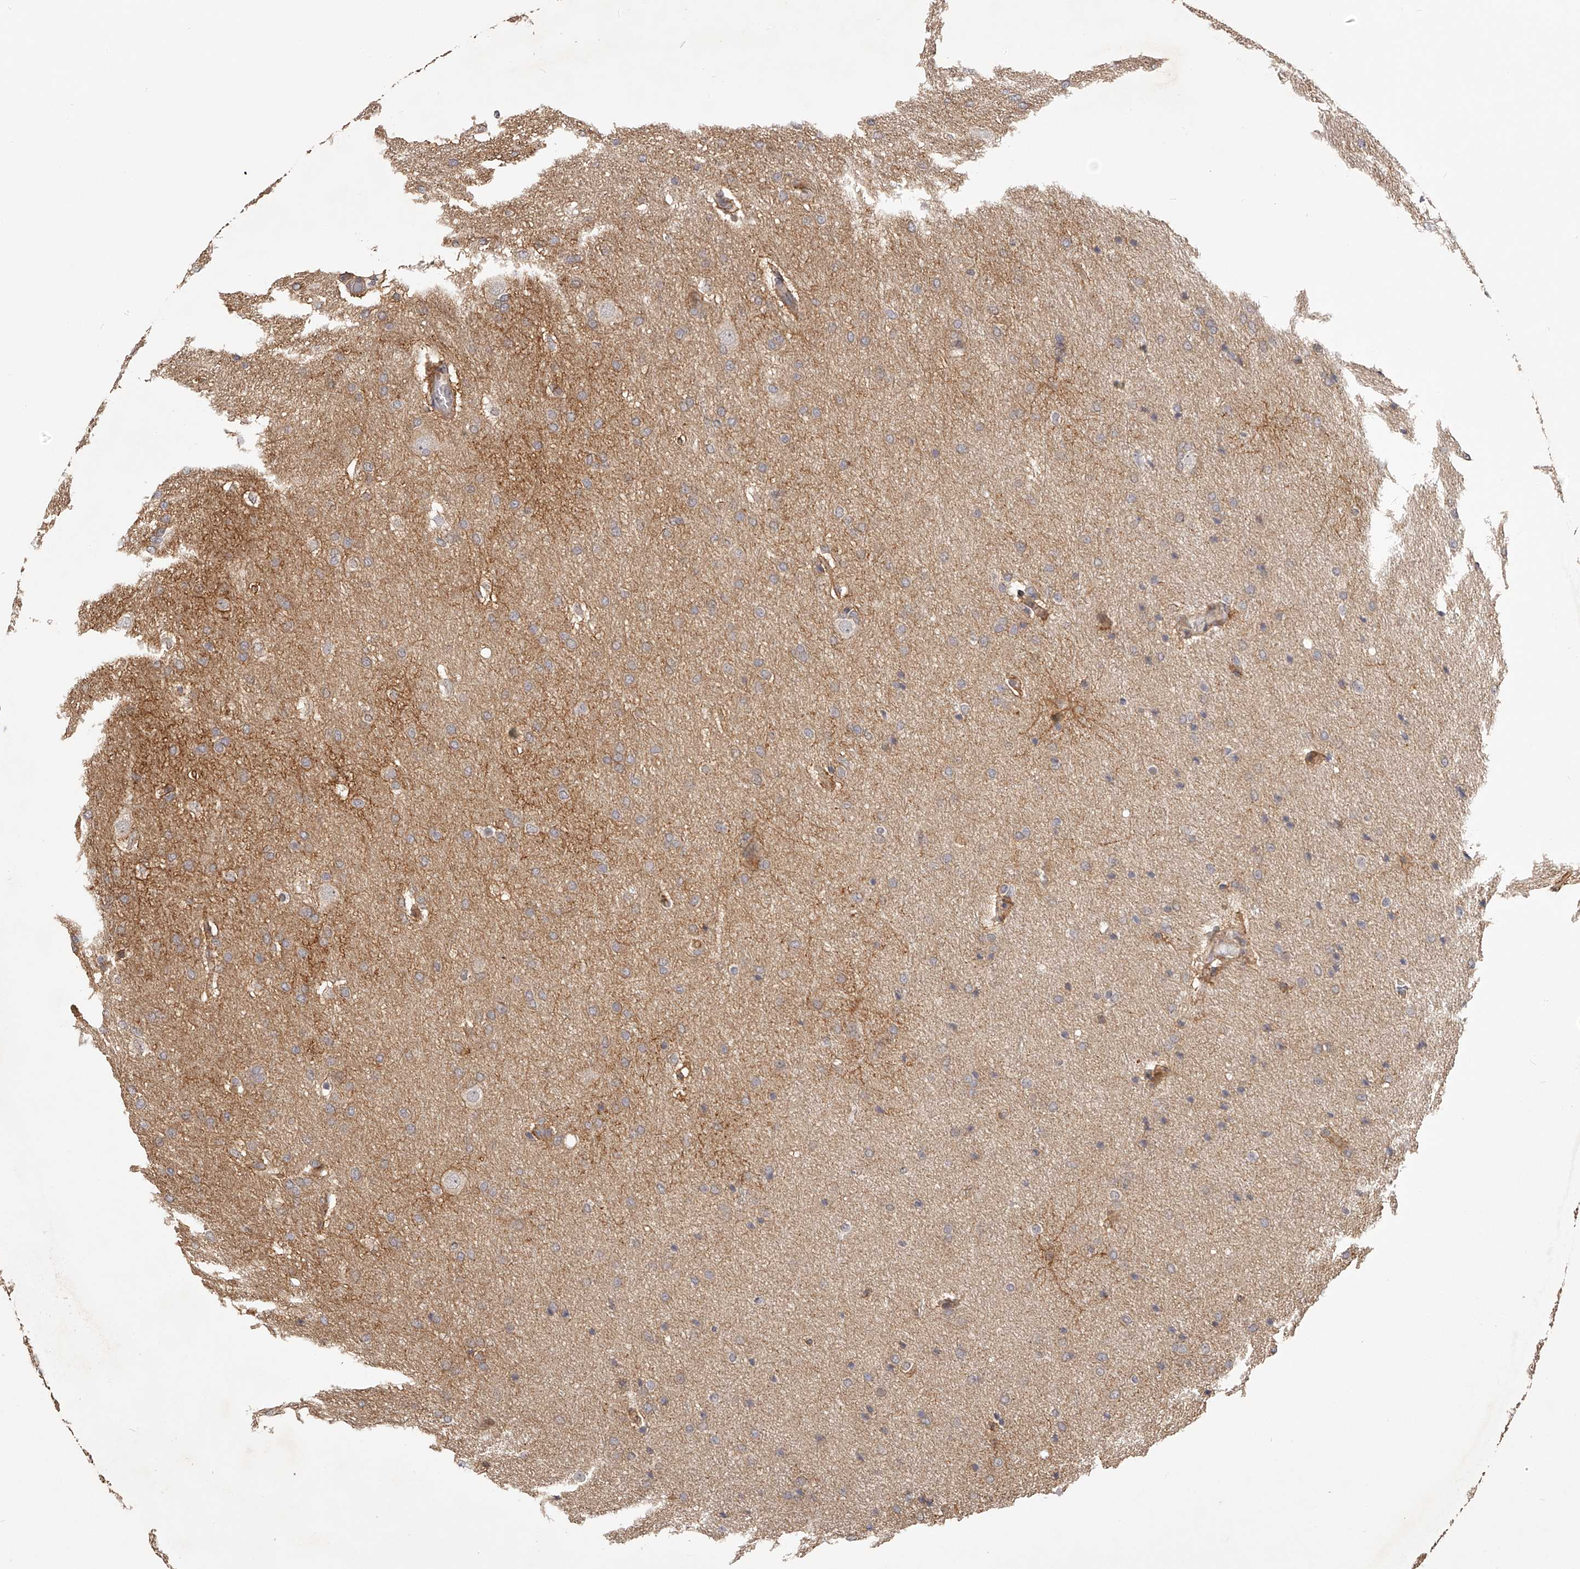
{"staining": {"intensity": "negative", "quantity": "none", "location": "none"}, "tissue": "glioma", "cell_type": "Tumor cells", "image_type": "cancer", "snomed": [{"axis": "morphology", "description": "Glioma, malignant, Low grade"}, {"axis": "topography", "description": "Brain"}], "caption": "High magnification brightfield microscopy of malignant low-grade glioma stained with DAB (3,3'-diaminobenzidine) (brown) and counterstained with hematoxylin (blue): tumor cells show no significant staining.", "gene": "ZNF582", "patient": {"sex": "female", "age": 37}}